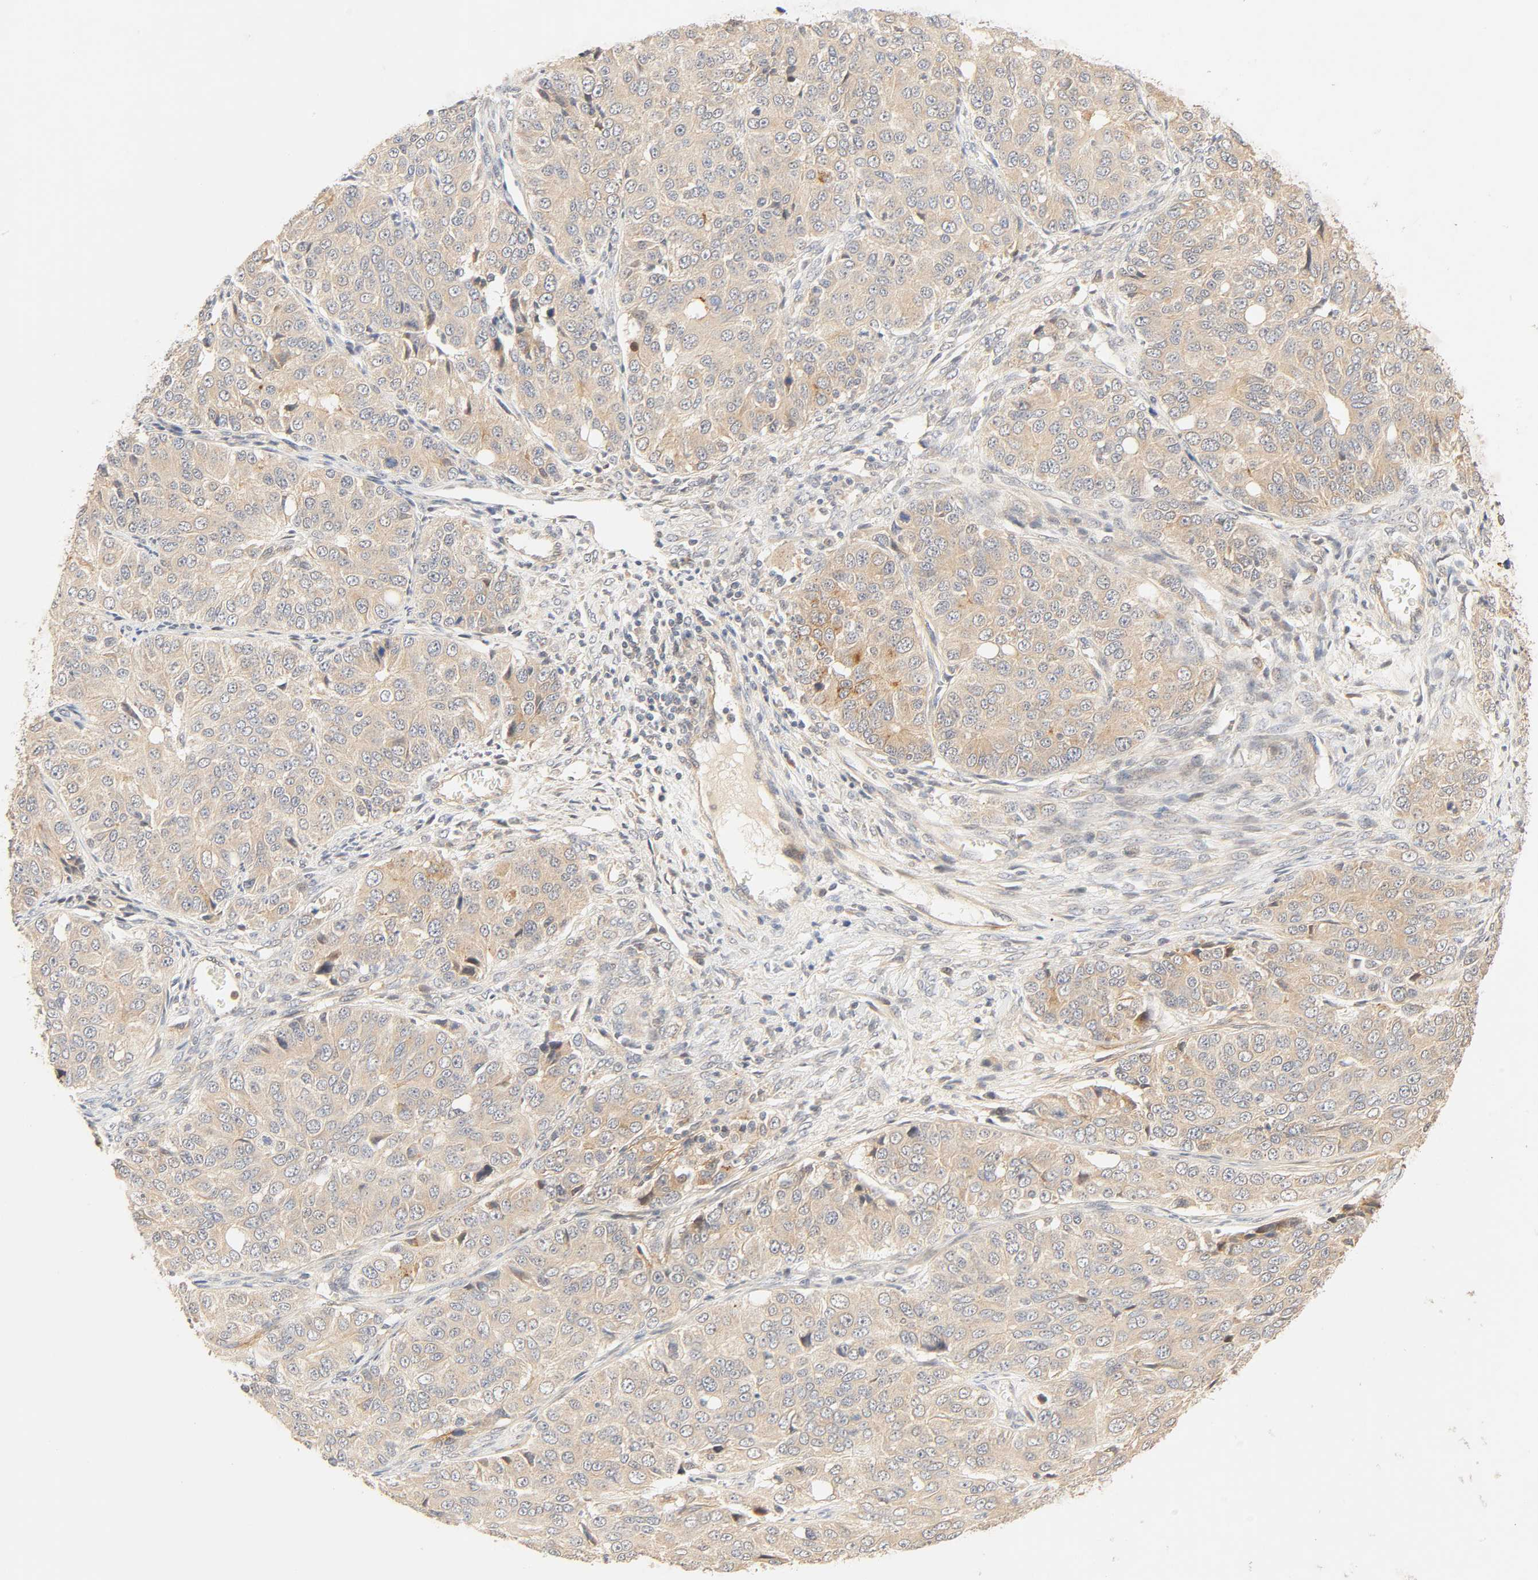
{"staining": {"intensity": "weak", "quantity": ">75%", "location": "cytoplasmic/membranous"}, "tissue": "ovarian cancer", "cell_type": "Tumor cells", "image_type": "cancer", "snomed": [{"axis": "morphology", "description": "Carcinoma, endometroid"}, {"axis": "topography", "description": "Ovary"}], "caption": "Protein expression analysis of human ovarian cancer (endometroid carcinoma) reveals weak cytoplasmic/membranous expression in approximately >75% of tumor cells. Immunohistochemistry (ihc) stains the protein of interest in brown and the nuclei are stained blue.", "gene": "CACNA1G", "patient": {"sex": "female", "age": 51}}